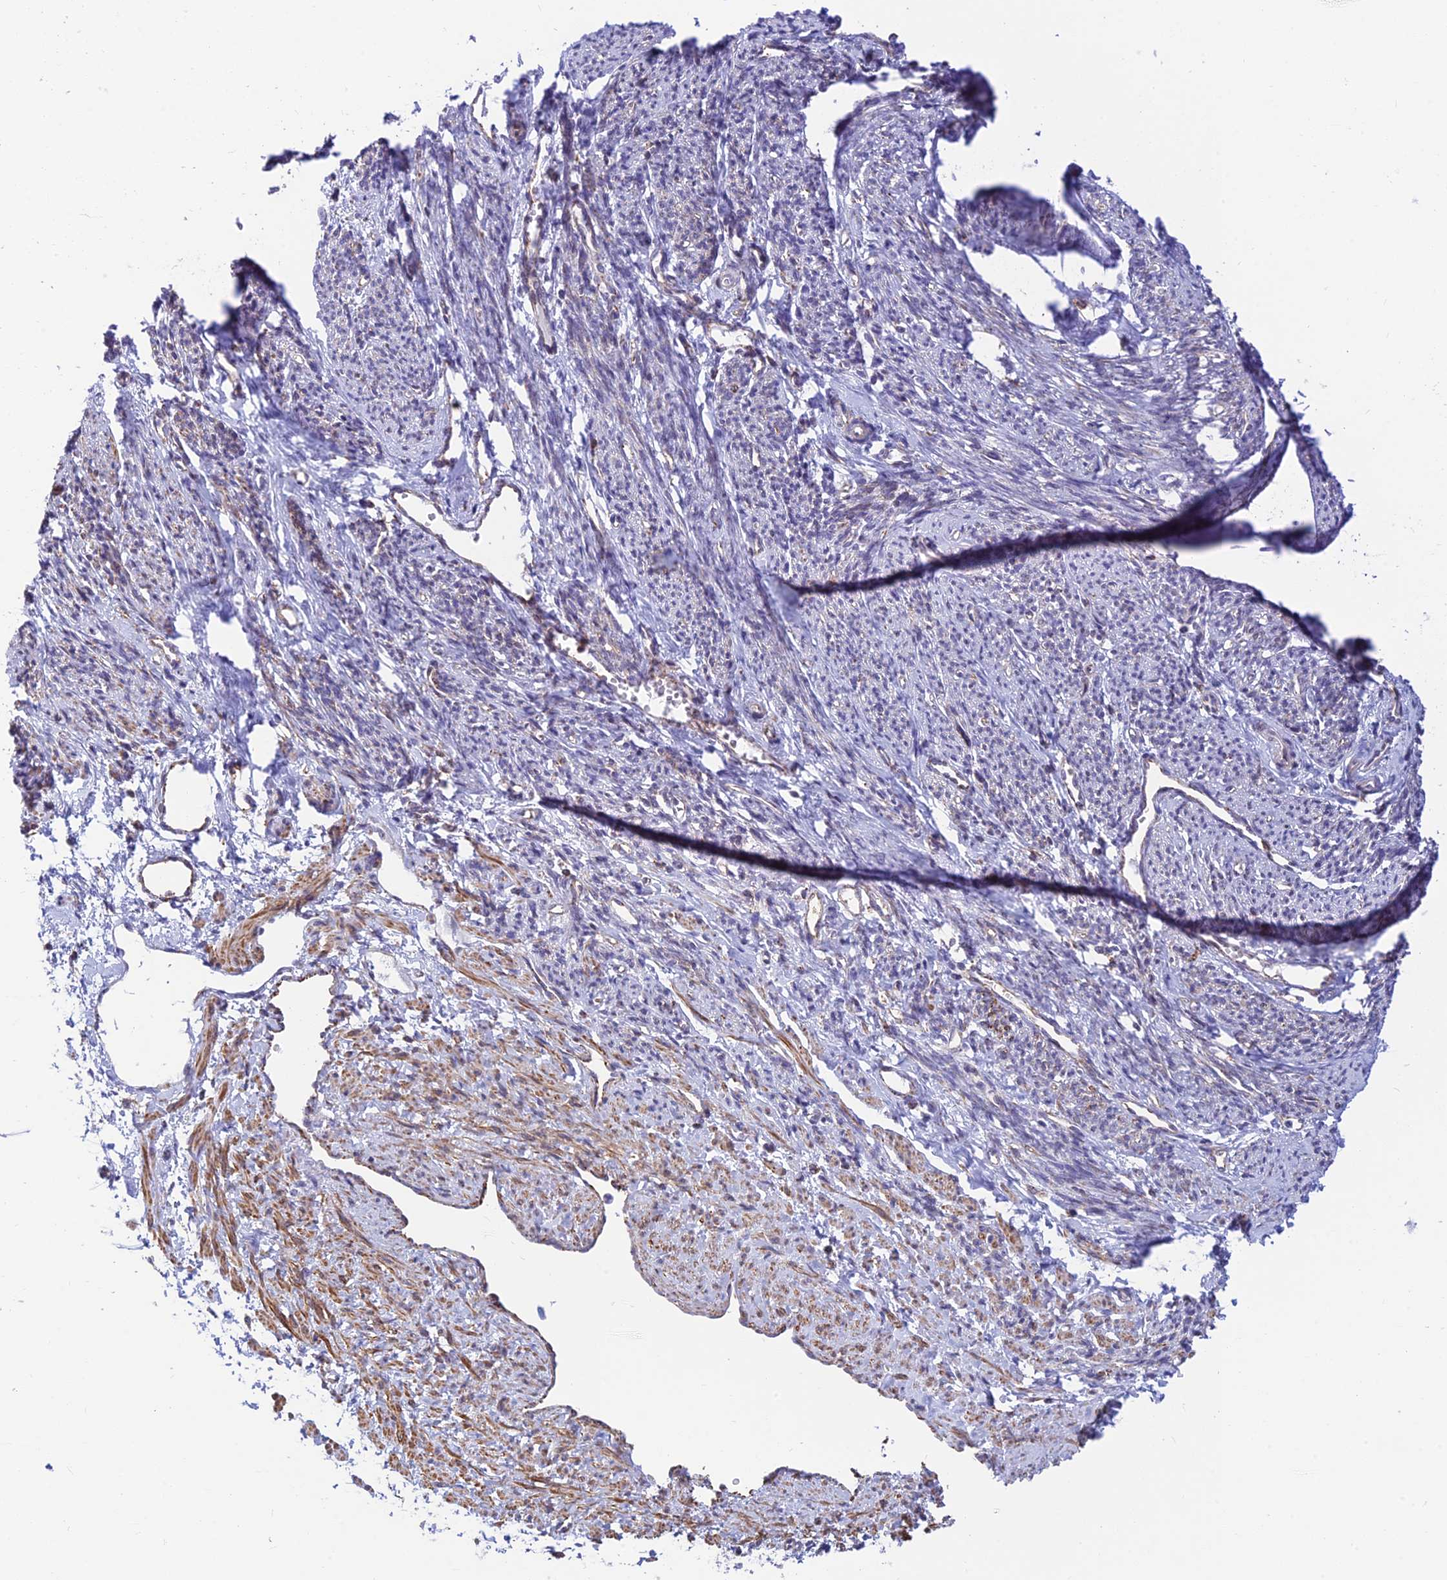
{"staining": {"intensity": "moderate", "quantity": "25%-75%", "location": "cytoplasmic/membranous"}, "tissue": "smooth muscle", "cell_type": "Smooth muscle cells", "image_type": "normal", "snomed": [{"axis": "morphology", "description": "Normal tissue, NOS"}, {"axis": "topography", "description": "Smooth muscle"}, {"axis": "topography", "description": "Uterus"}], "caption": "A brown stain shows moderate cytoplasmic/membranous staining of a protein in smooth muscle cells of unremarkable smooth muscle.", "gene": "POLR1G", "patient": {"sex": "female", "age": 59}}